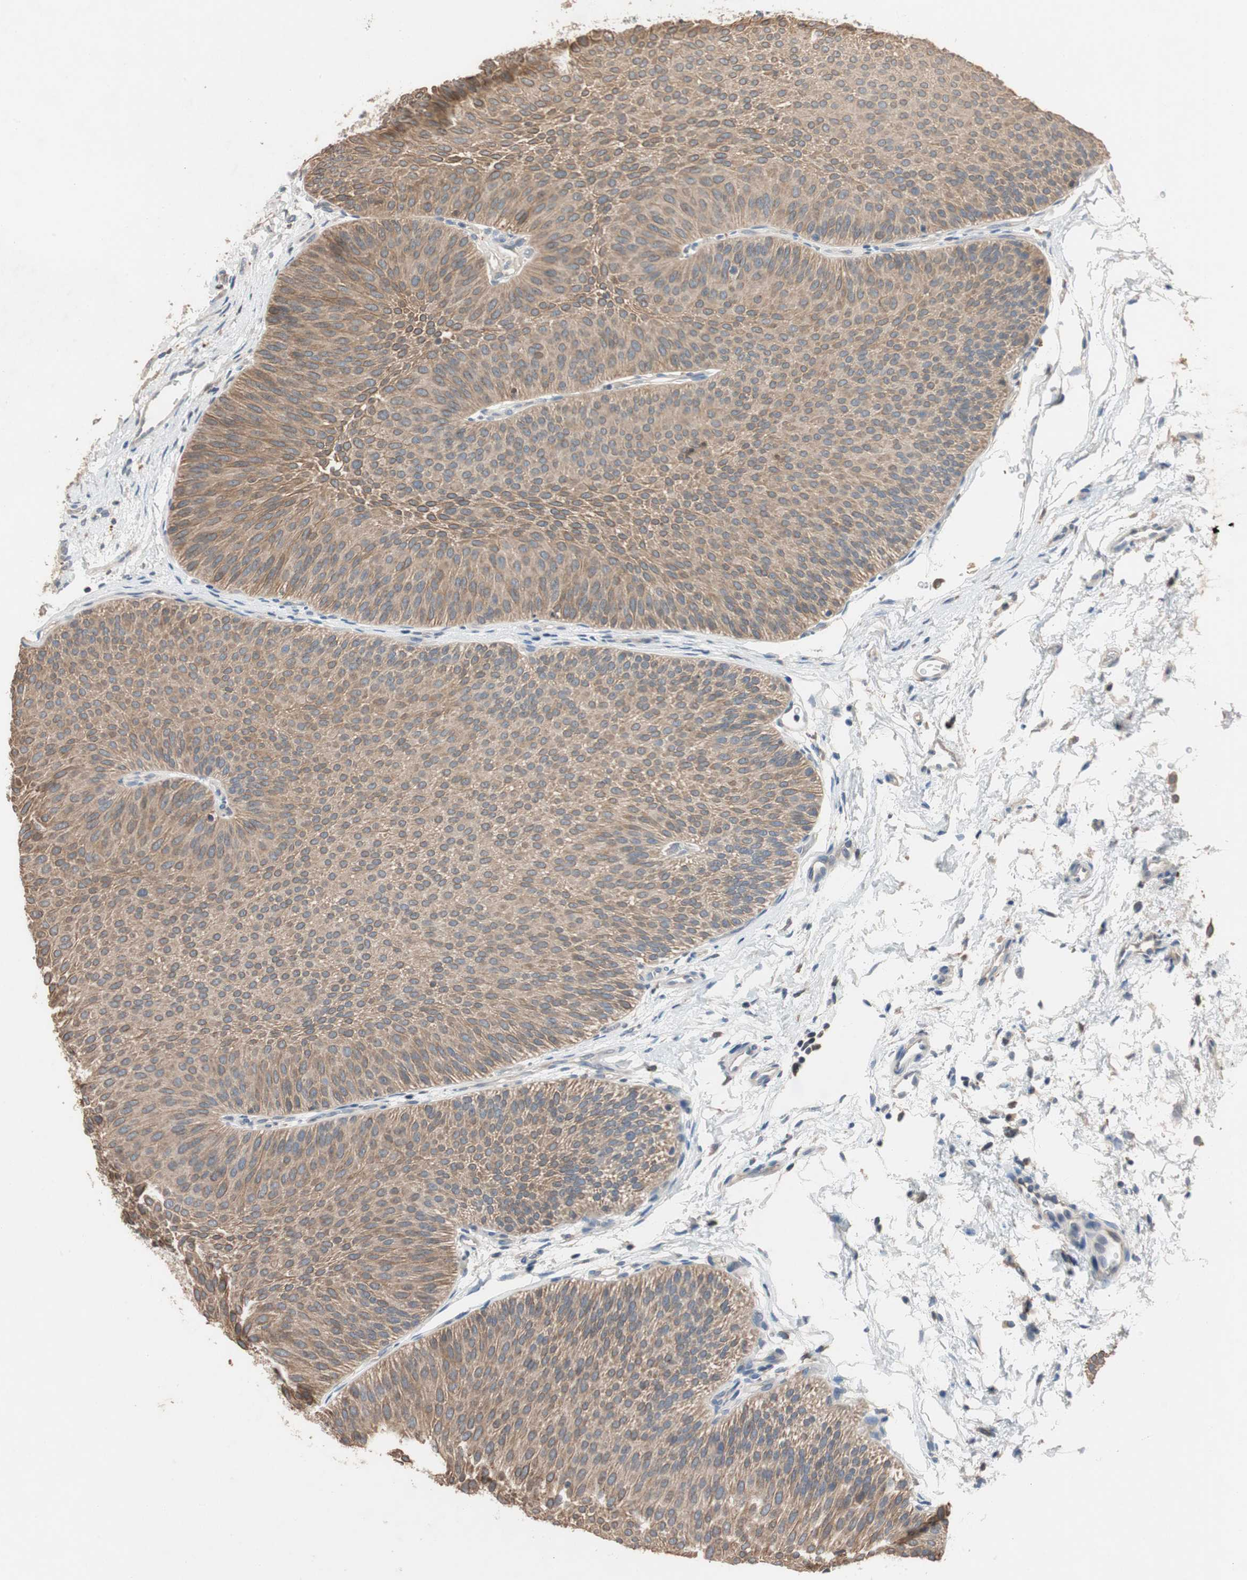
{"staining": {"intensity": "moderate", "quantity": ">75%", "location": "cytoplasmic/membranous"}, "tissue": "urothelial cancer", "cell_type": "Tumor cells", "image_type": "cancer", "snomed": [{"axis": "morphology", "description": "Urothelial carcinoma, Low grade"}, {"axis": "topography", "description": "Urinary bladder"}], "caption": "Moderate cytoplasmic/membranous staining for a protein is identified in about >75% of tumor cells of low-grade urothelial carcinoma using immunohistochemistry (IHC).", "gene": "ADAP1", "patient": {"sex": "female", "age": 60}}